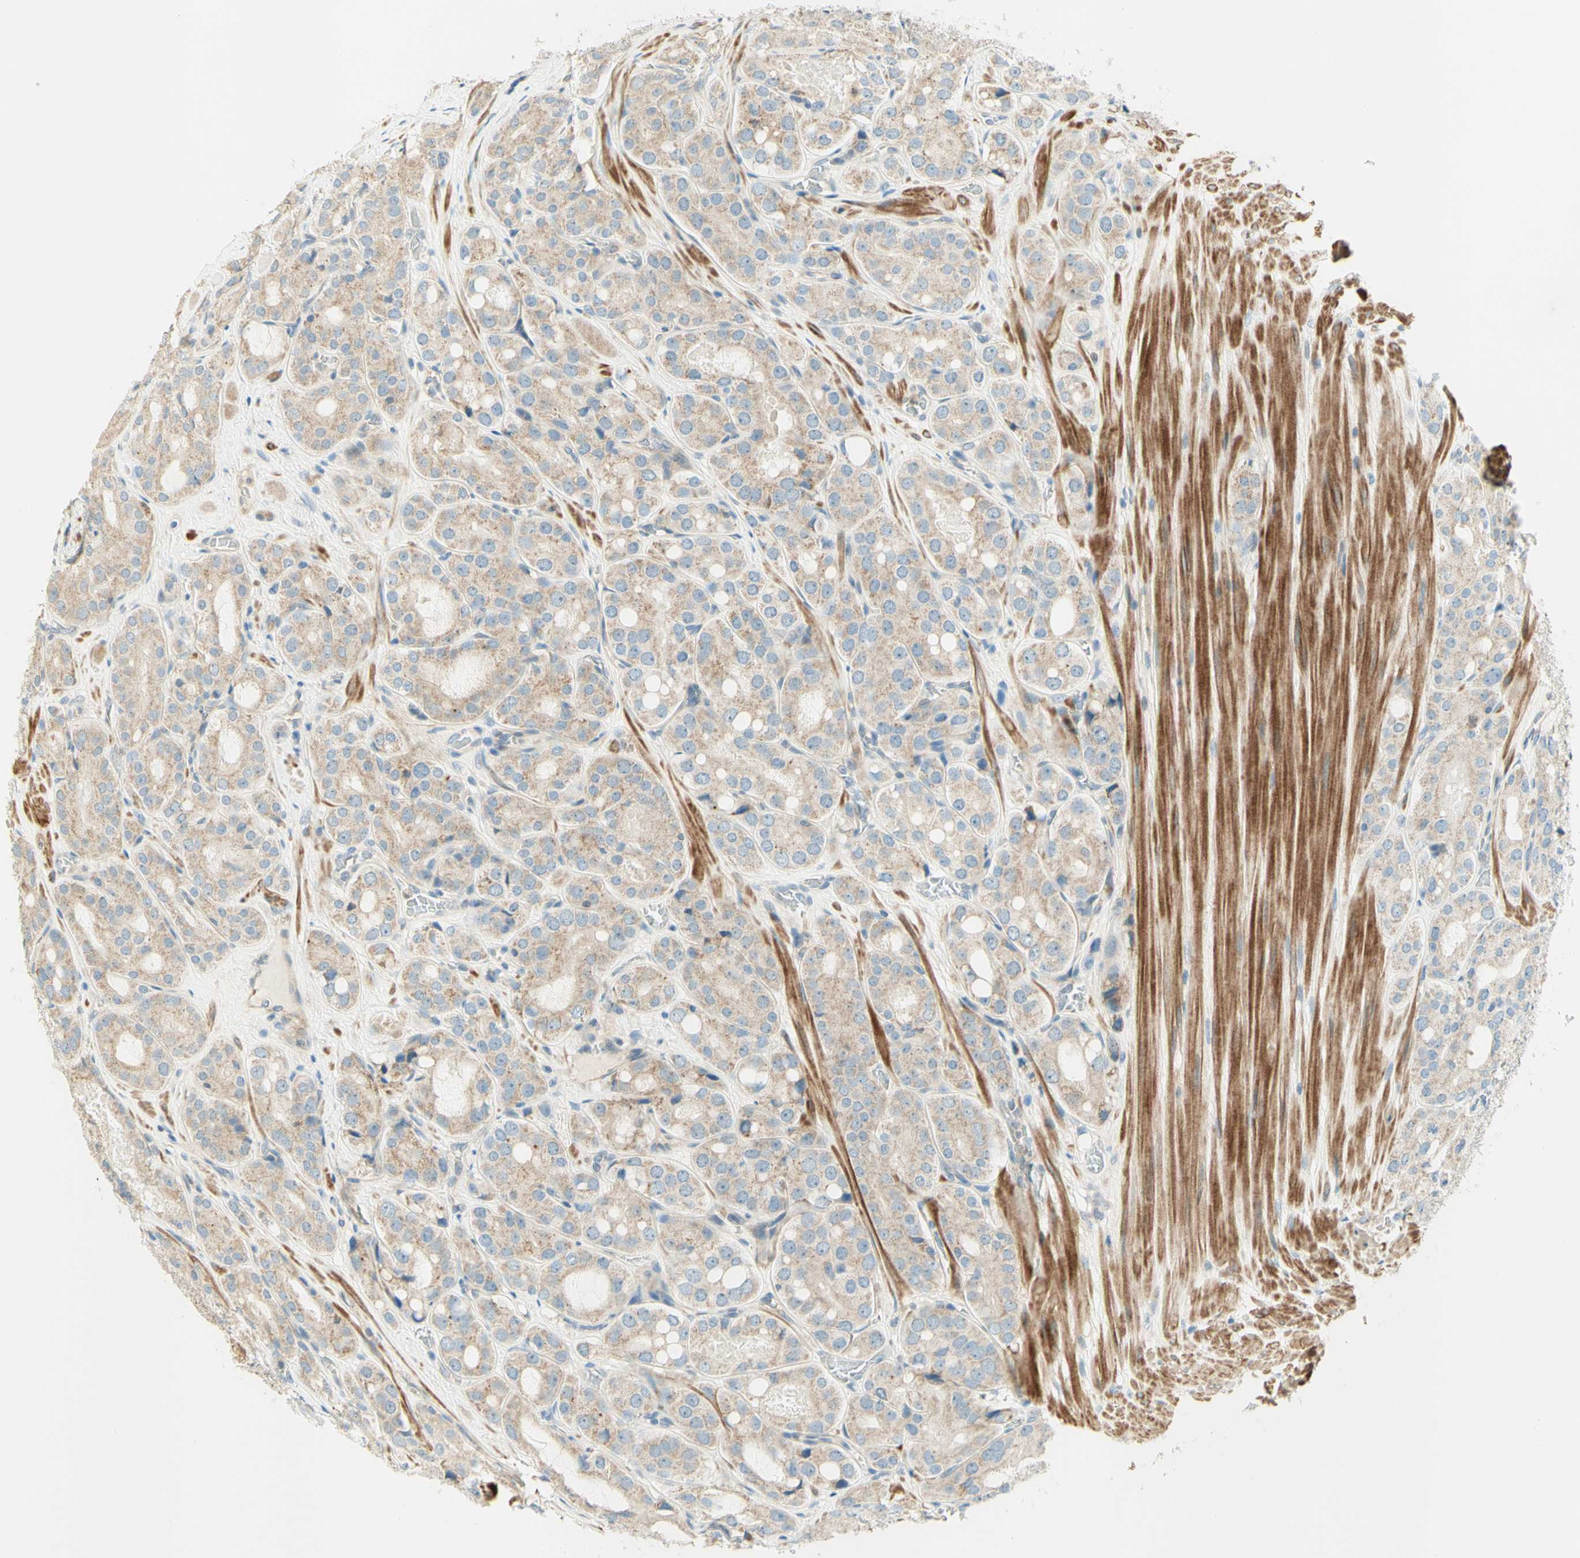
{"staining": {"intensity": "weak", "quantity": ">75%", "location": "cytoplasmic/membranous"}, "tissue": "prostate cancer", "cell_type": "Tumor cells", "image_type": "cancer", "snomed": [{"axis": "morphology", "description": "Adenocarcinoma, High grade"}, {"axis": "topography", "description": "Prostate"}], "caption": "Prostate cancer (adenocarcinoma (high-grade)) stained with IHC exhibits weak cytoplasmic/membranous positivity in about >75% of tumor cells.", "gene": "PROM1", "patient": {"sex": "male", "age": 65}}